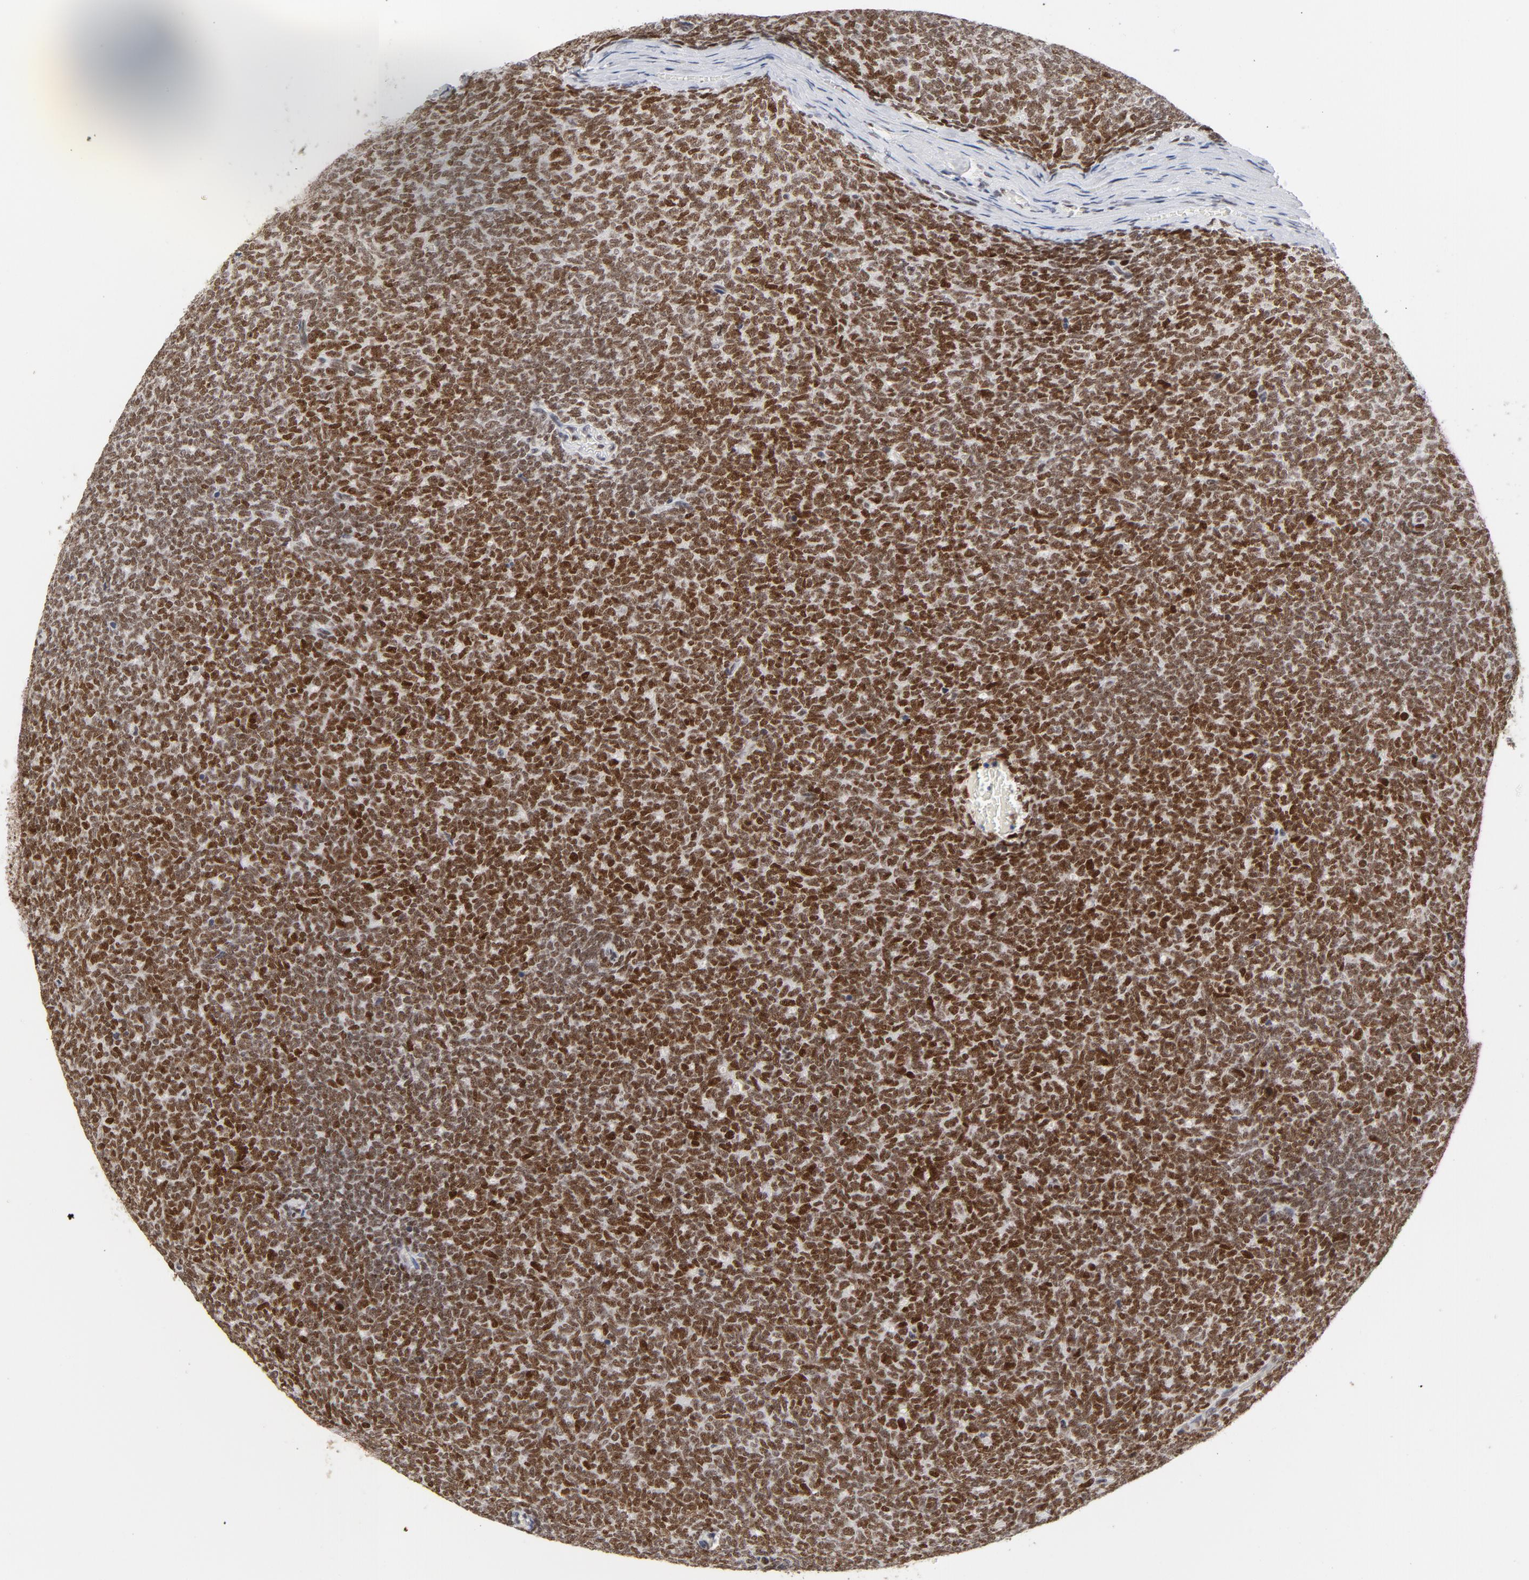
{"staining": {"intensity": "strong", "quantity": ">75%", "location": "nuclear"}, "tissue": "renal cancer", "cell_type": "Tumor cells", "image_type": "cancer", "snomed": [{"axis": "morphology", "description": "Neoplasm, malignant, NOS"}, {"axis": "topography", "description": "Kidney"}], "caption": "Strong nuclear expression is appreciated in approximately >75% of tumor cells in neoplasm (malignant) (renal). Using DAB (3,3'-diaminobenzidine) (brown) and hematoxylin (blue) stains, captured at high magnification using brightfield microscopy.", "gene": "RFC4", "patient": {"sex": "male", "age": 28}}